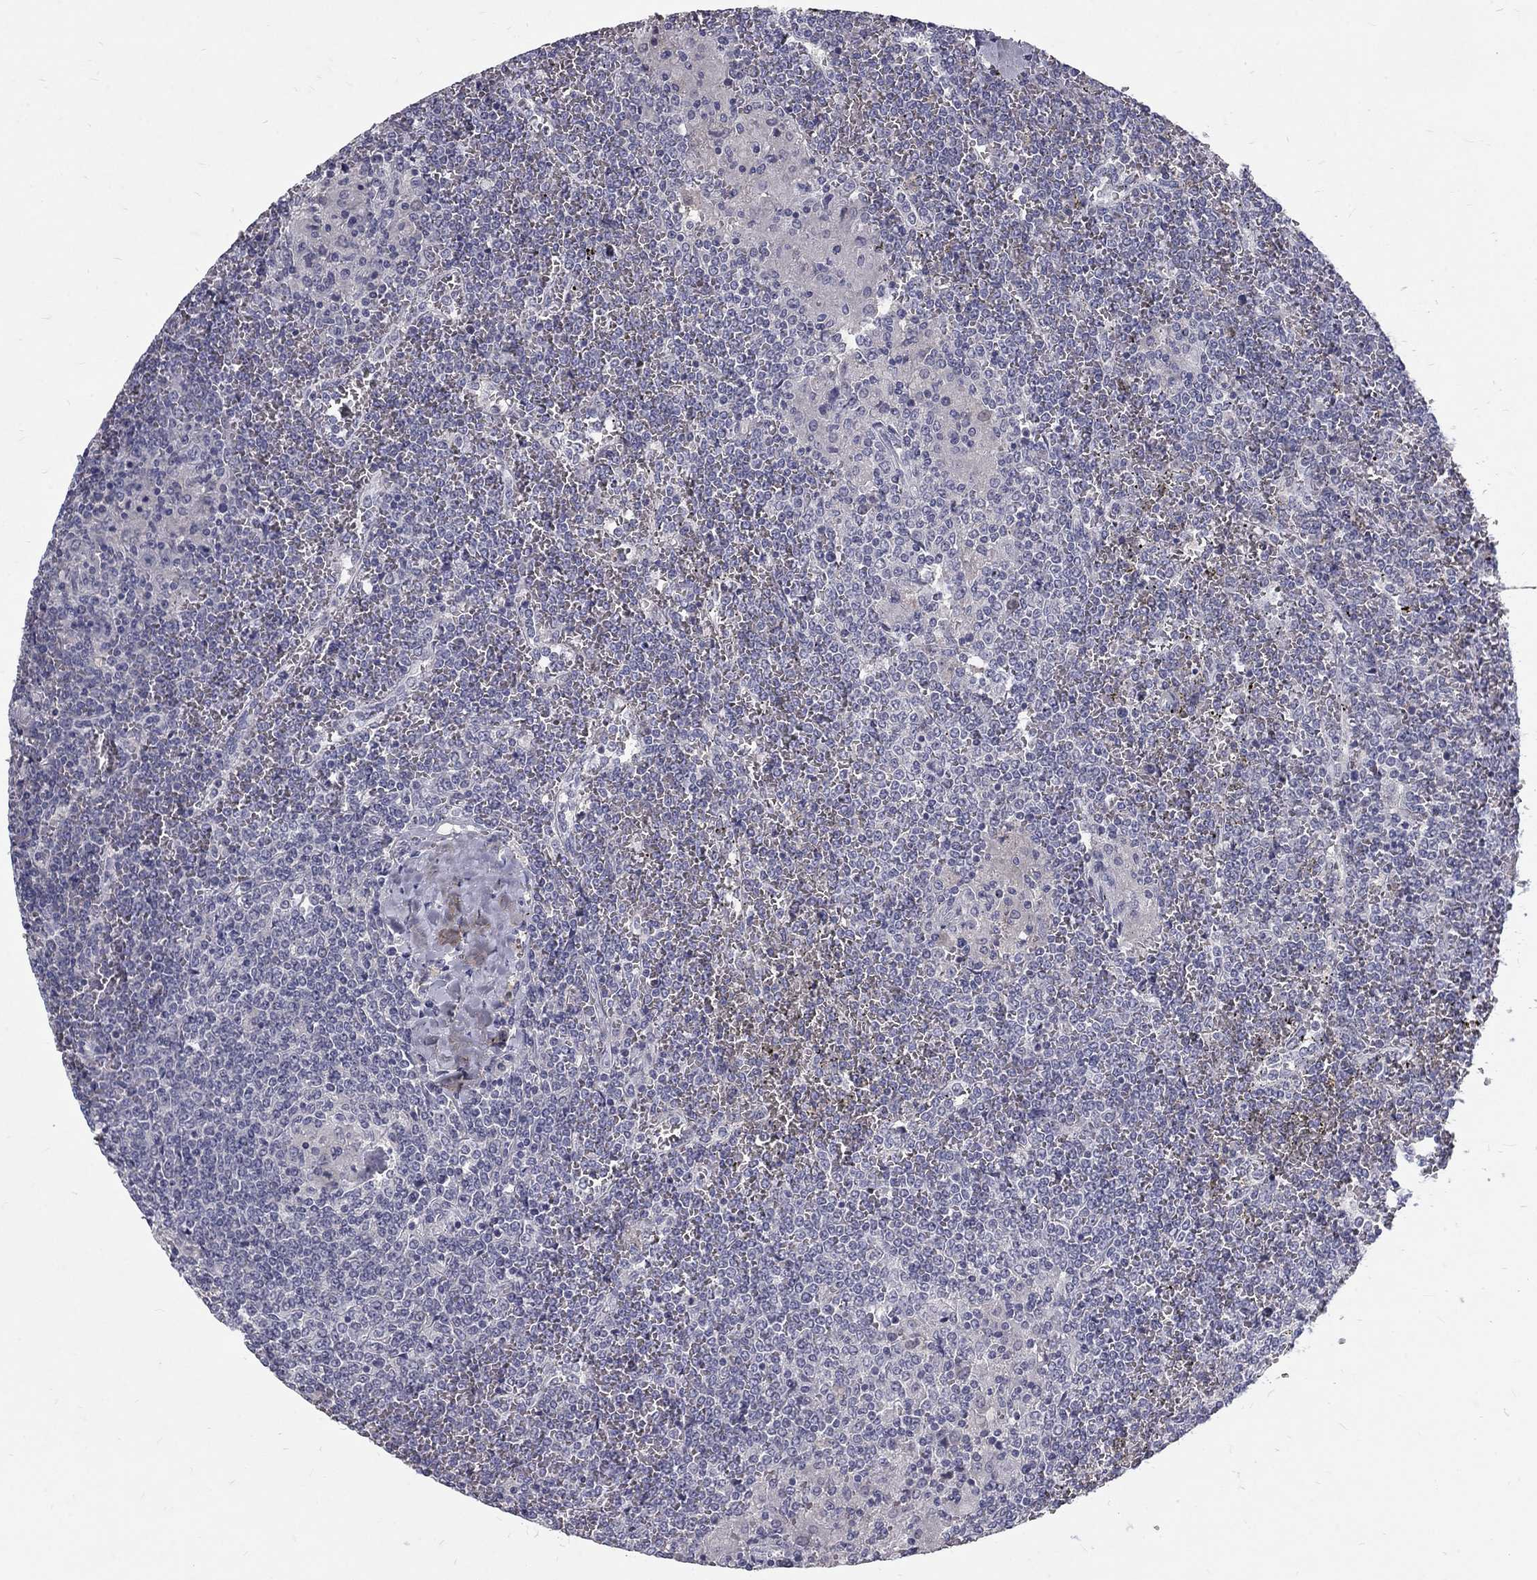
{"staining": {"intensity": "negative", "quantity": "none", "location": "none"}, "tissue": "lymphoma", "cell_type": "Tumor cells", "image_type": "cancer", "snomed": [{"axis": "morphology", "description": "Malignant lymphoma, non-Hodgkin's type, Low grade"}, {"axis": "topography", "description": "Spleen"}], "caption": "This is an immunohistochemistry (IHC) photomicrograph of human lymphoma. There is no expression in tumor cells.", "gene": "NOS1", "patient": {"sex": "female", "age": 19}}